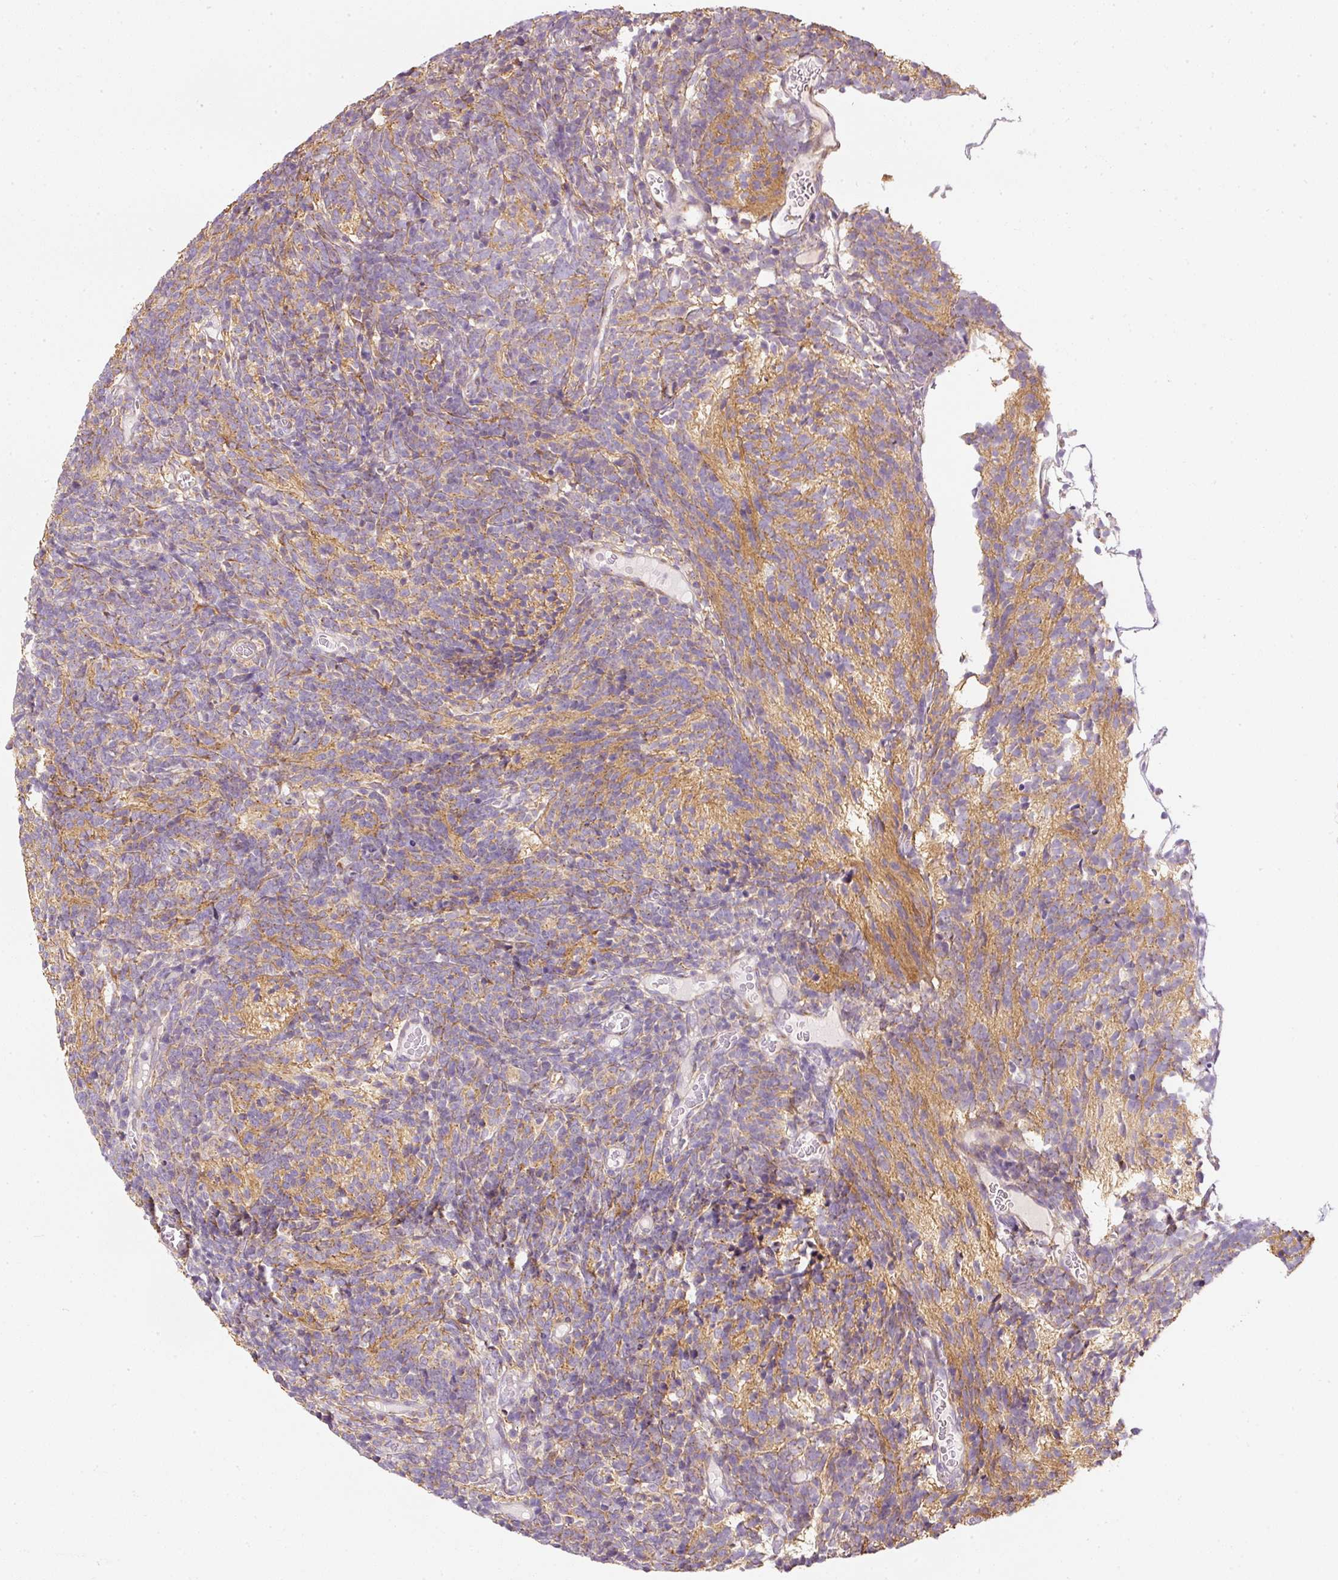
{"staining": {"intensity": "weak", "quantity": "25%-75%", "location": "cytoplasmic/membranous"}, "tissue": "glioma", "cell_type": "Tumor cells", "image_type": "cancer", "snomed": [{"axis": "morphology", "description": "Glioma, malignant, Low grade"}, {"axis": "topography", "description": "Brain"}], "caption": "Protein expression analysis of low-grade glioma (malignant) displays weak cytoplasmic/membranous staining in approximately 25%-75% of tumor cells.", "gene": "RNF167", "patient": {"sex": "female", "age": 1}}